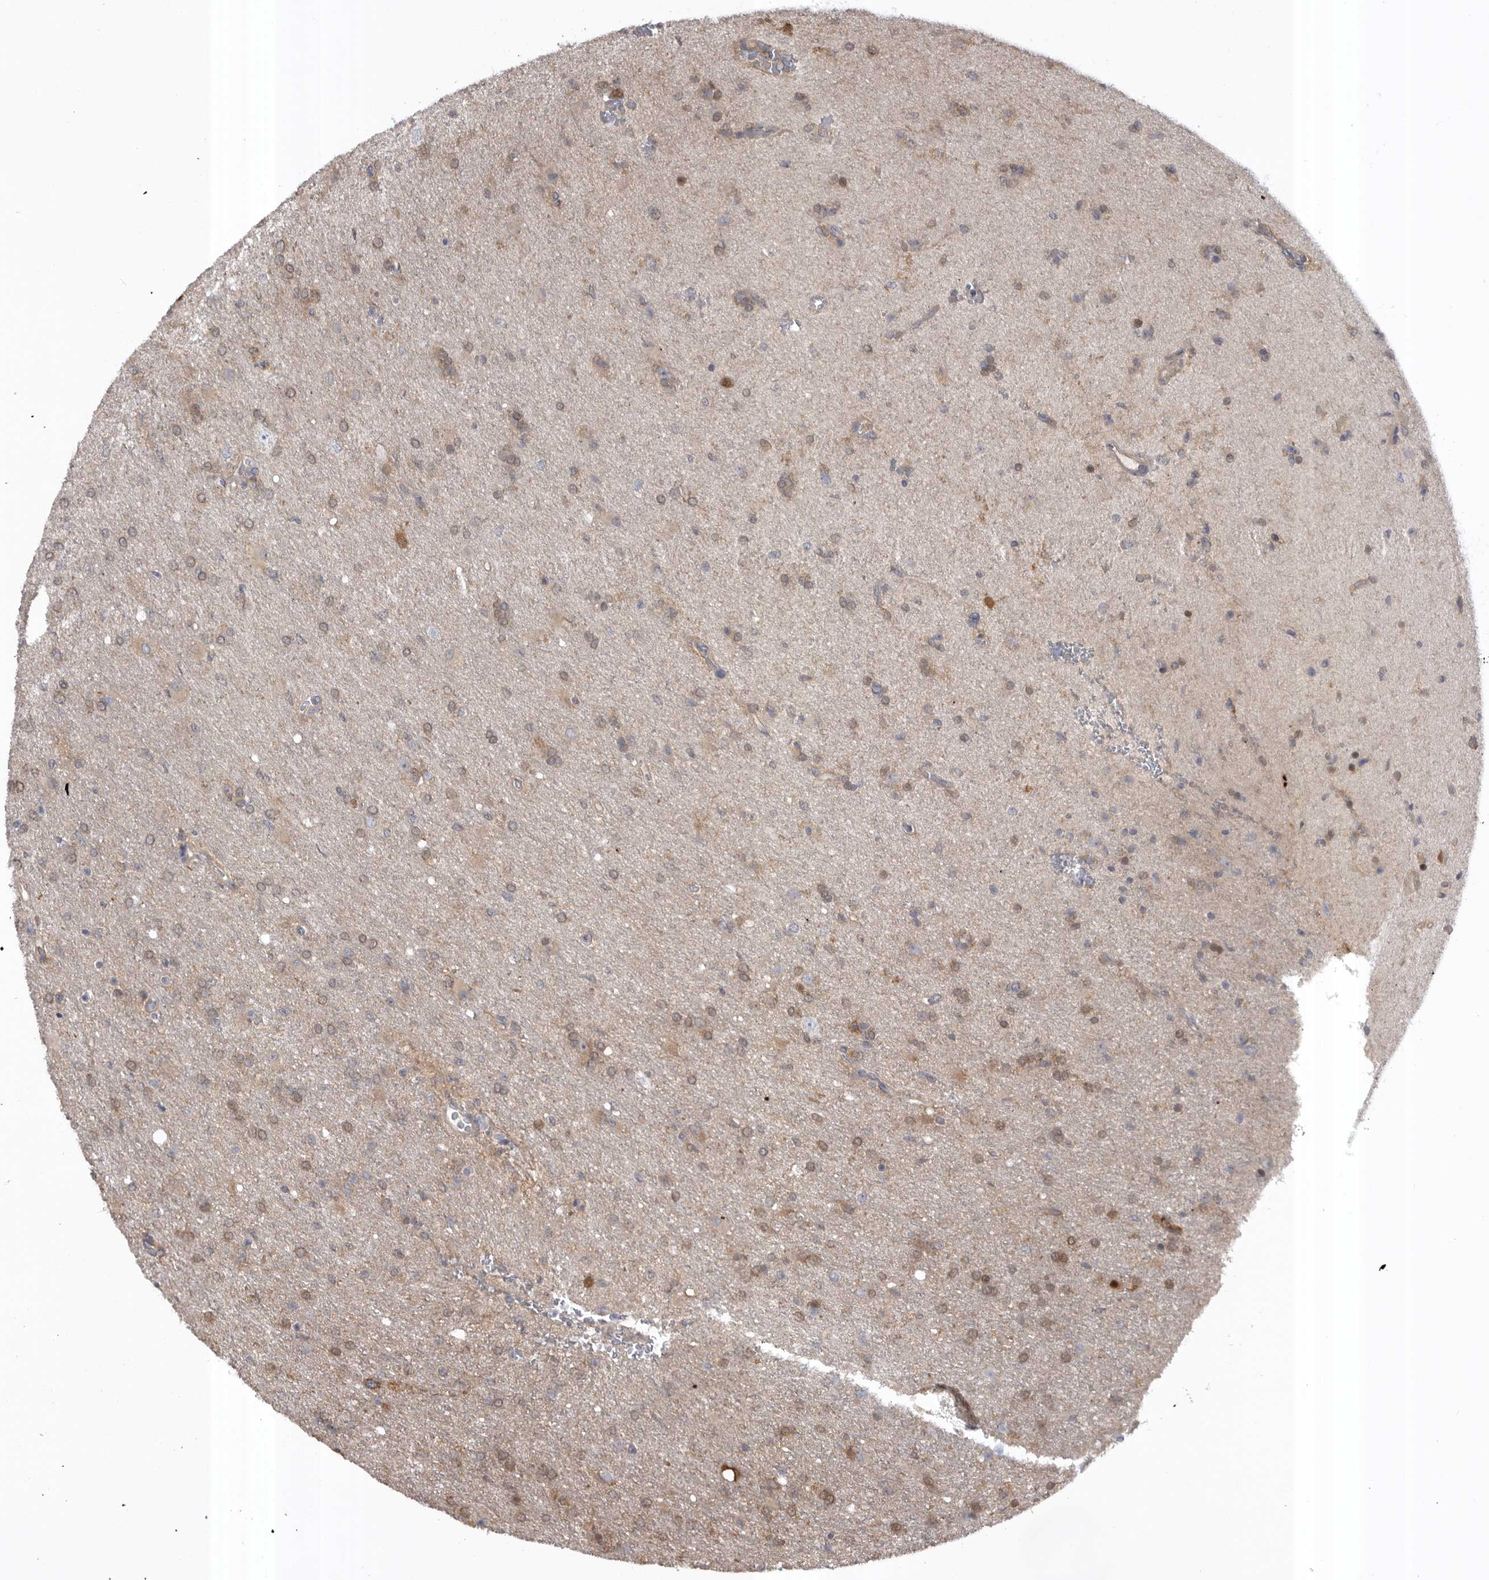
{"staining": {"intensity": "moderate", "quantity": "25%-75%", "location": "cytoplasmic/membranous,nuclear"}, "tissue": "glioma", "cell_type": "Tumor cells", "image_type": "cancer", "snomed": [{"axis": "morphology", "description": "Glioma, malignant, High grade"}, {"axis": "topography", "description": "Brain"}], "caption": "Immunohistochemical staining of high-grade glioma (malignant) exhibits moderate cytoplasmic/membranous and nuclear protein expression in approximately 25%-75% of tumor cells. (DAB IHC, brown staining for protein, blue staining for nuclei).", "gene": "RAB3GAP2", "patient": {"sex": "female", "age": 57}}